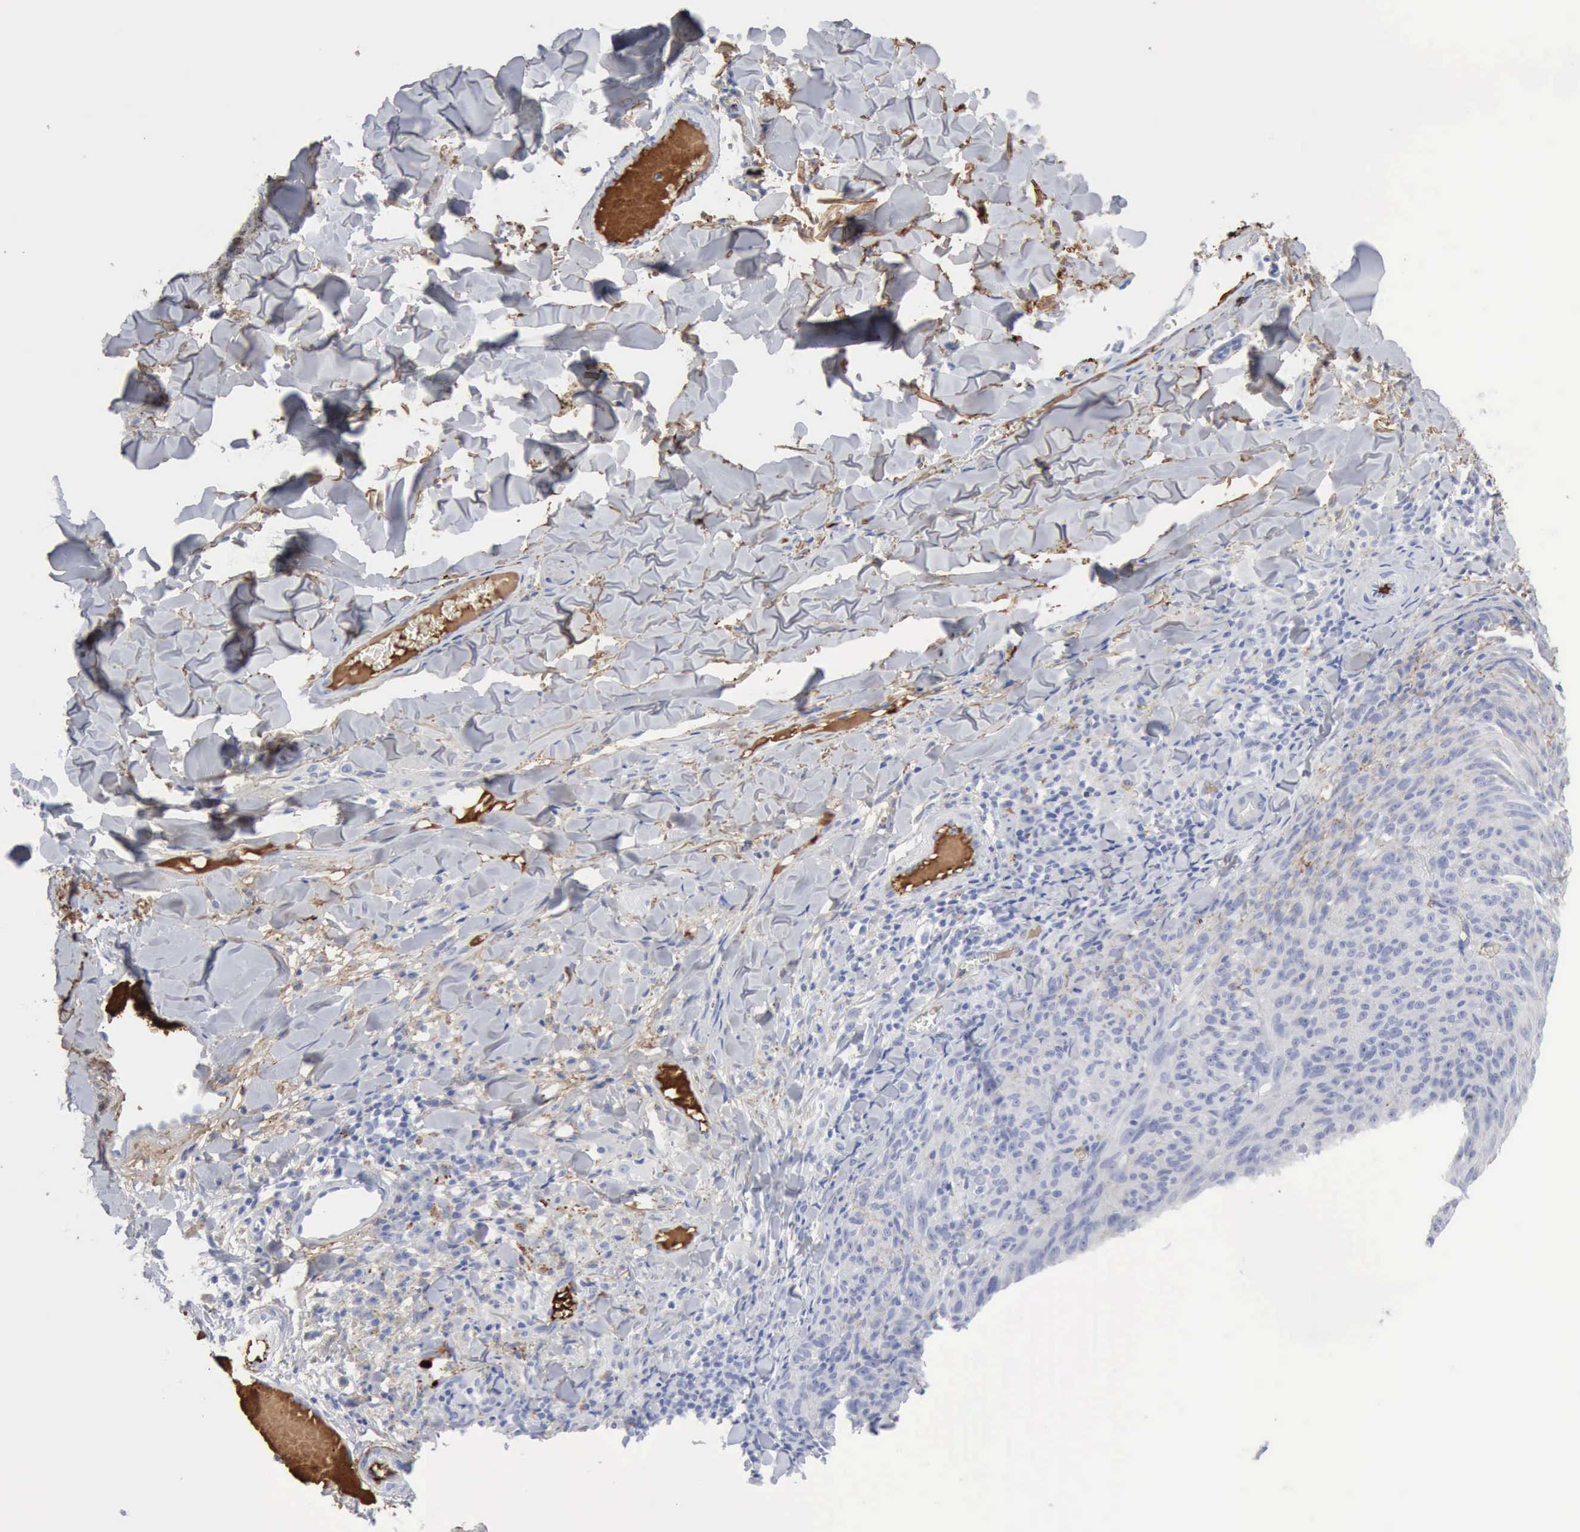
{"staining": {"intensity": "negative", "quantity": "none", "location": "none"}, "tissue": "melanoma", "cell_type": "Tumor cells", "image_type": "cancer", "snomed": [{"axis": "morphology", "description": "Malignant melanoma, NOS"}, {"axis": "topography", "description": "Skin"}], "caption": "A photomicrograph of human melanoma is negative for staining in tumor cells. (DAB (3,3'-diaminobenzidine) immunohistochemistry with hematoxylin counter stain).", "gene": "C4BPA", "patient": {"sex": "male", "age": 76}}